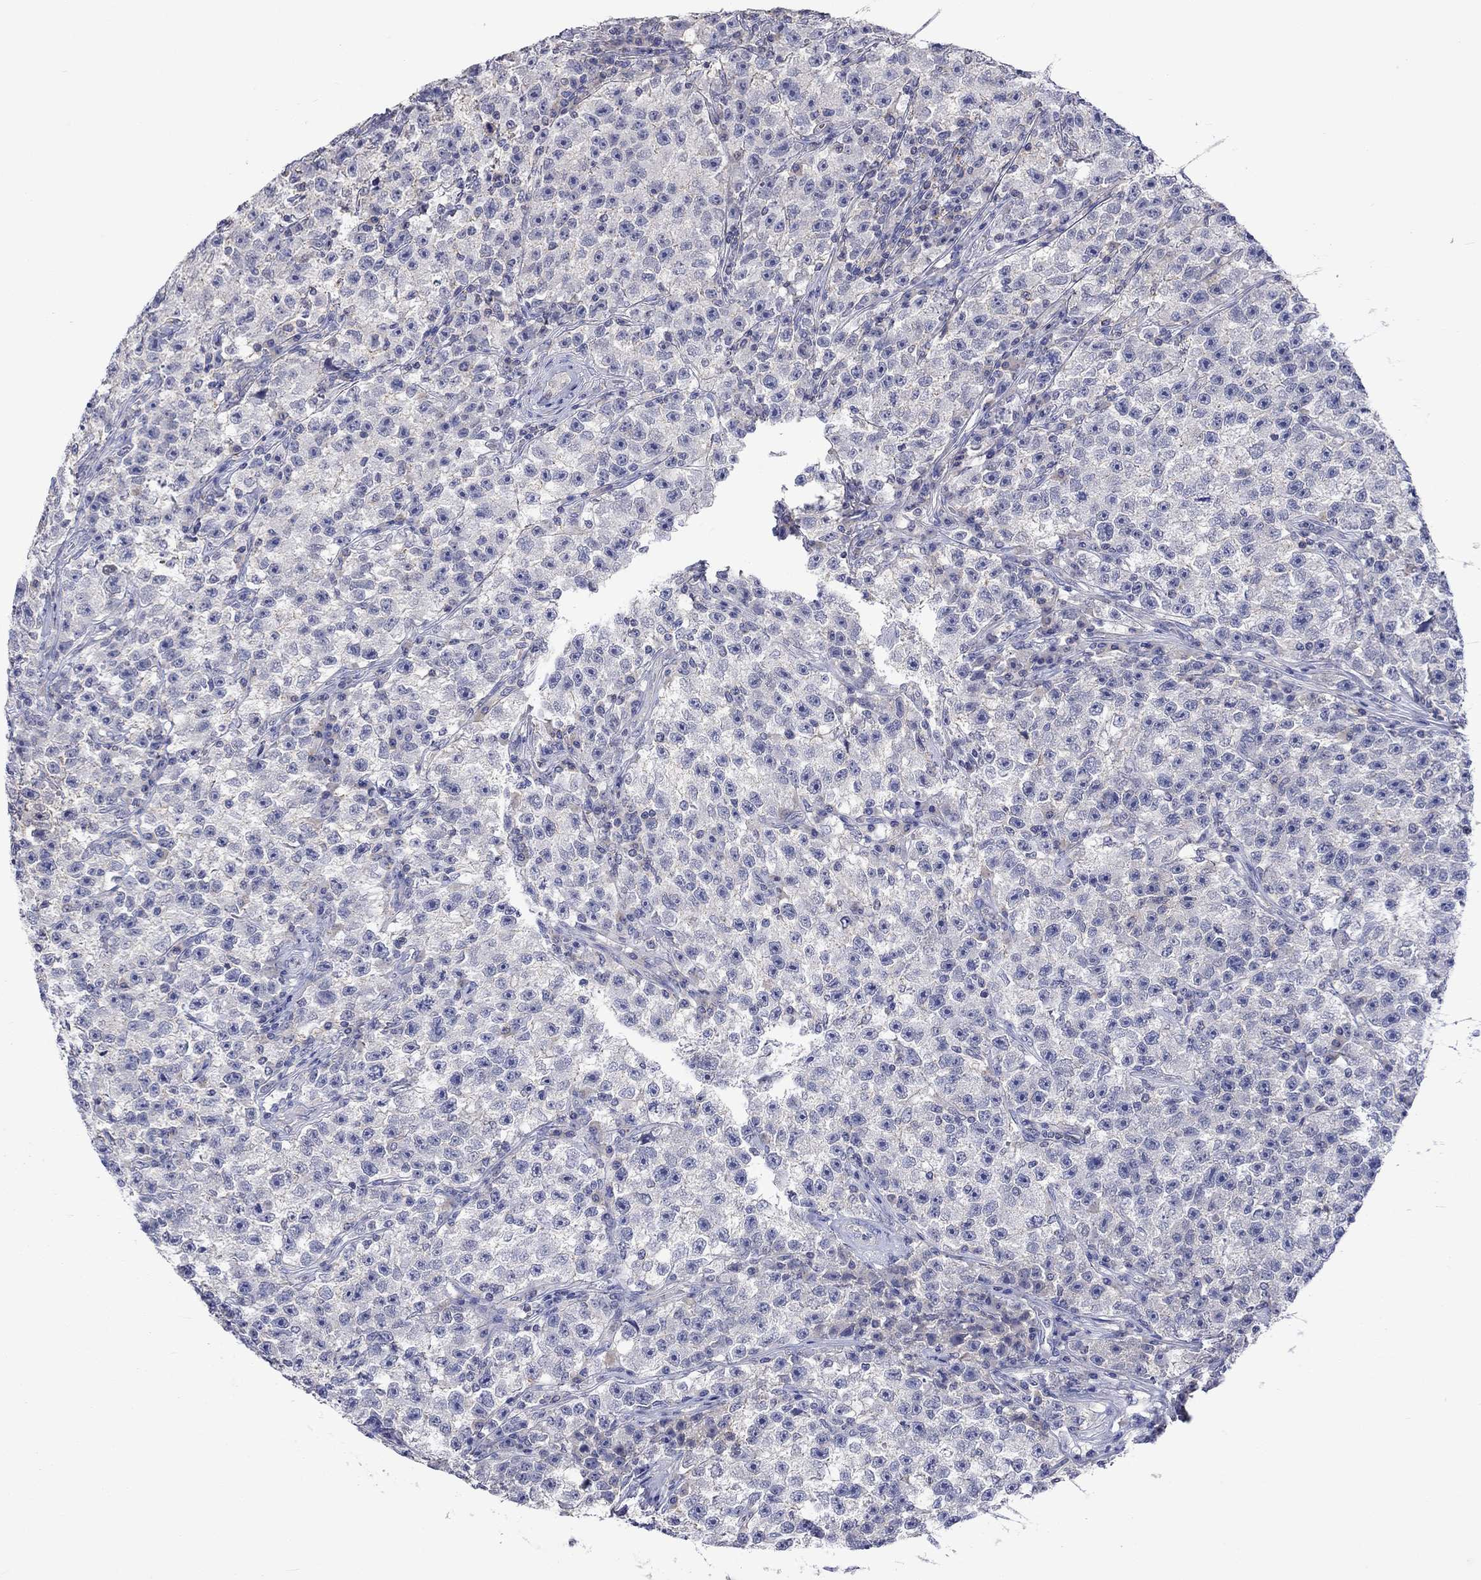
{"staining": {"intensity": "negative", "quantity": "none", "location": "none"}, "tissue": "testis cancer", "cell_type": "Tumor cells", "image_type": "cancer", "snomed": [{"axis": "morphology", "description": "Seminoma, NOS"}, {"axis": "topography", "description": "Testis"}], "caption": "Photomicrograph shows no protein staining in tumor cells of seminoma (testis) tissue.", "gene": "LRFN4", "patient": {"sex": "male", "age": 22}}